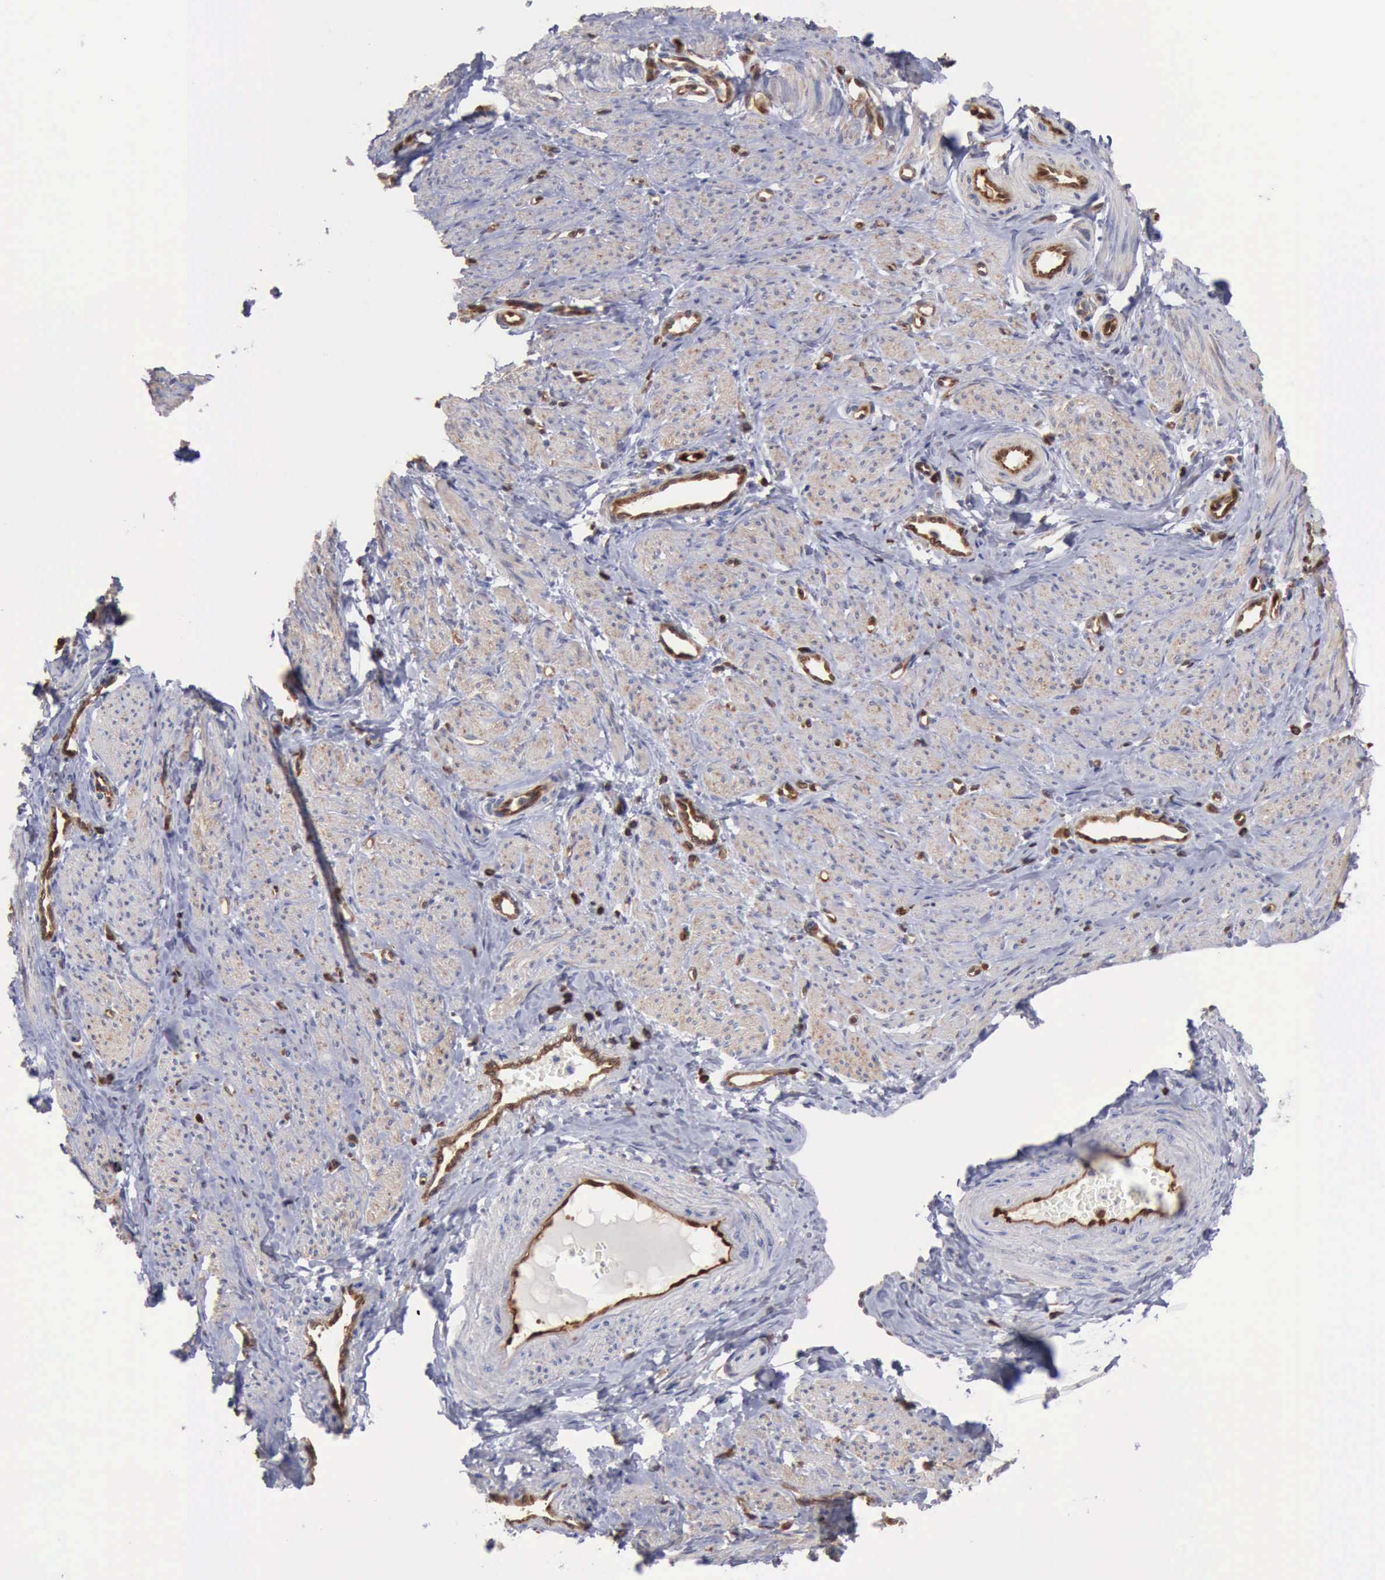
{"staining": {"intensity": "weak", "quantity": ">75%", "location": "cytoplasmic/membranous"}, "tissue": "smooth muscle", "cell_type": "Smooth muscle cells", "image_type": "normal", "snomed": [{"axis": "morphology", "description": "Normal tissue, NOS"}, {"axis": "topography", "description": "Joint tissue"}], "caption": "Protein expression analysis of unremarkable smooth muscle demonstrates weak cytoplasmic/membranous expression in approximately >75% of smooth muscle cells.", "gene": "PDCD4", "patient": {"sex": "male", "age": 66}}